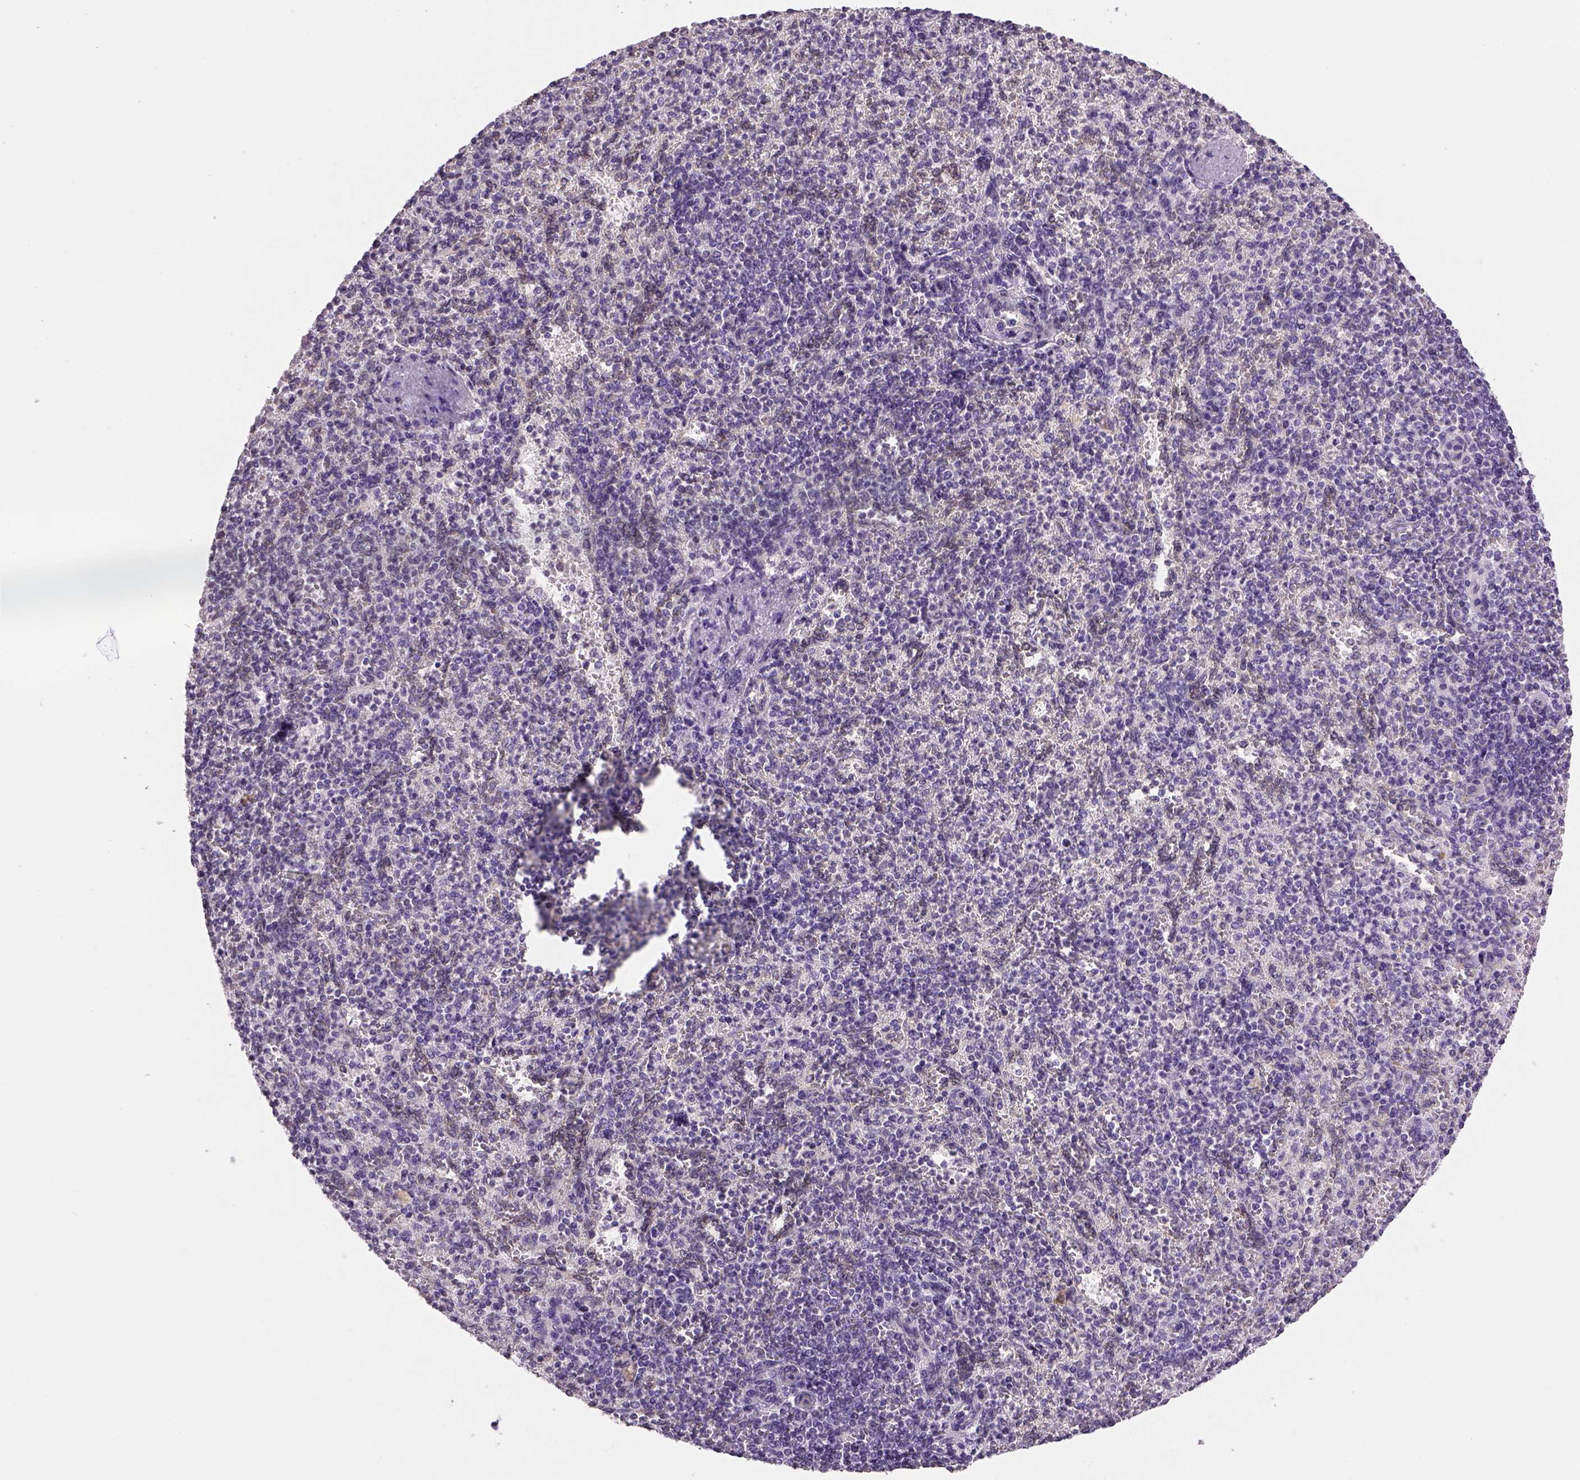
{"staining": {"intensity": "negative", "quantity": "none", "location": "none"}, "tissue": "spleen", "cell_type": "Cells in red pulp", "image_type": "normal", "snomed": [{"axis": "morphology", "description": "Normal tissue, NOS"}, {"axis": "topography", "description": "Spleen"}], "caption": "Immunohistochemical staining of normal spleen exhibits no significant expression in cells in red pulp.", "gene": "PRRT1", "patient": {"sex": "female", "age": 74}}